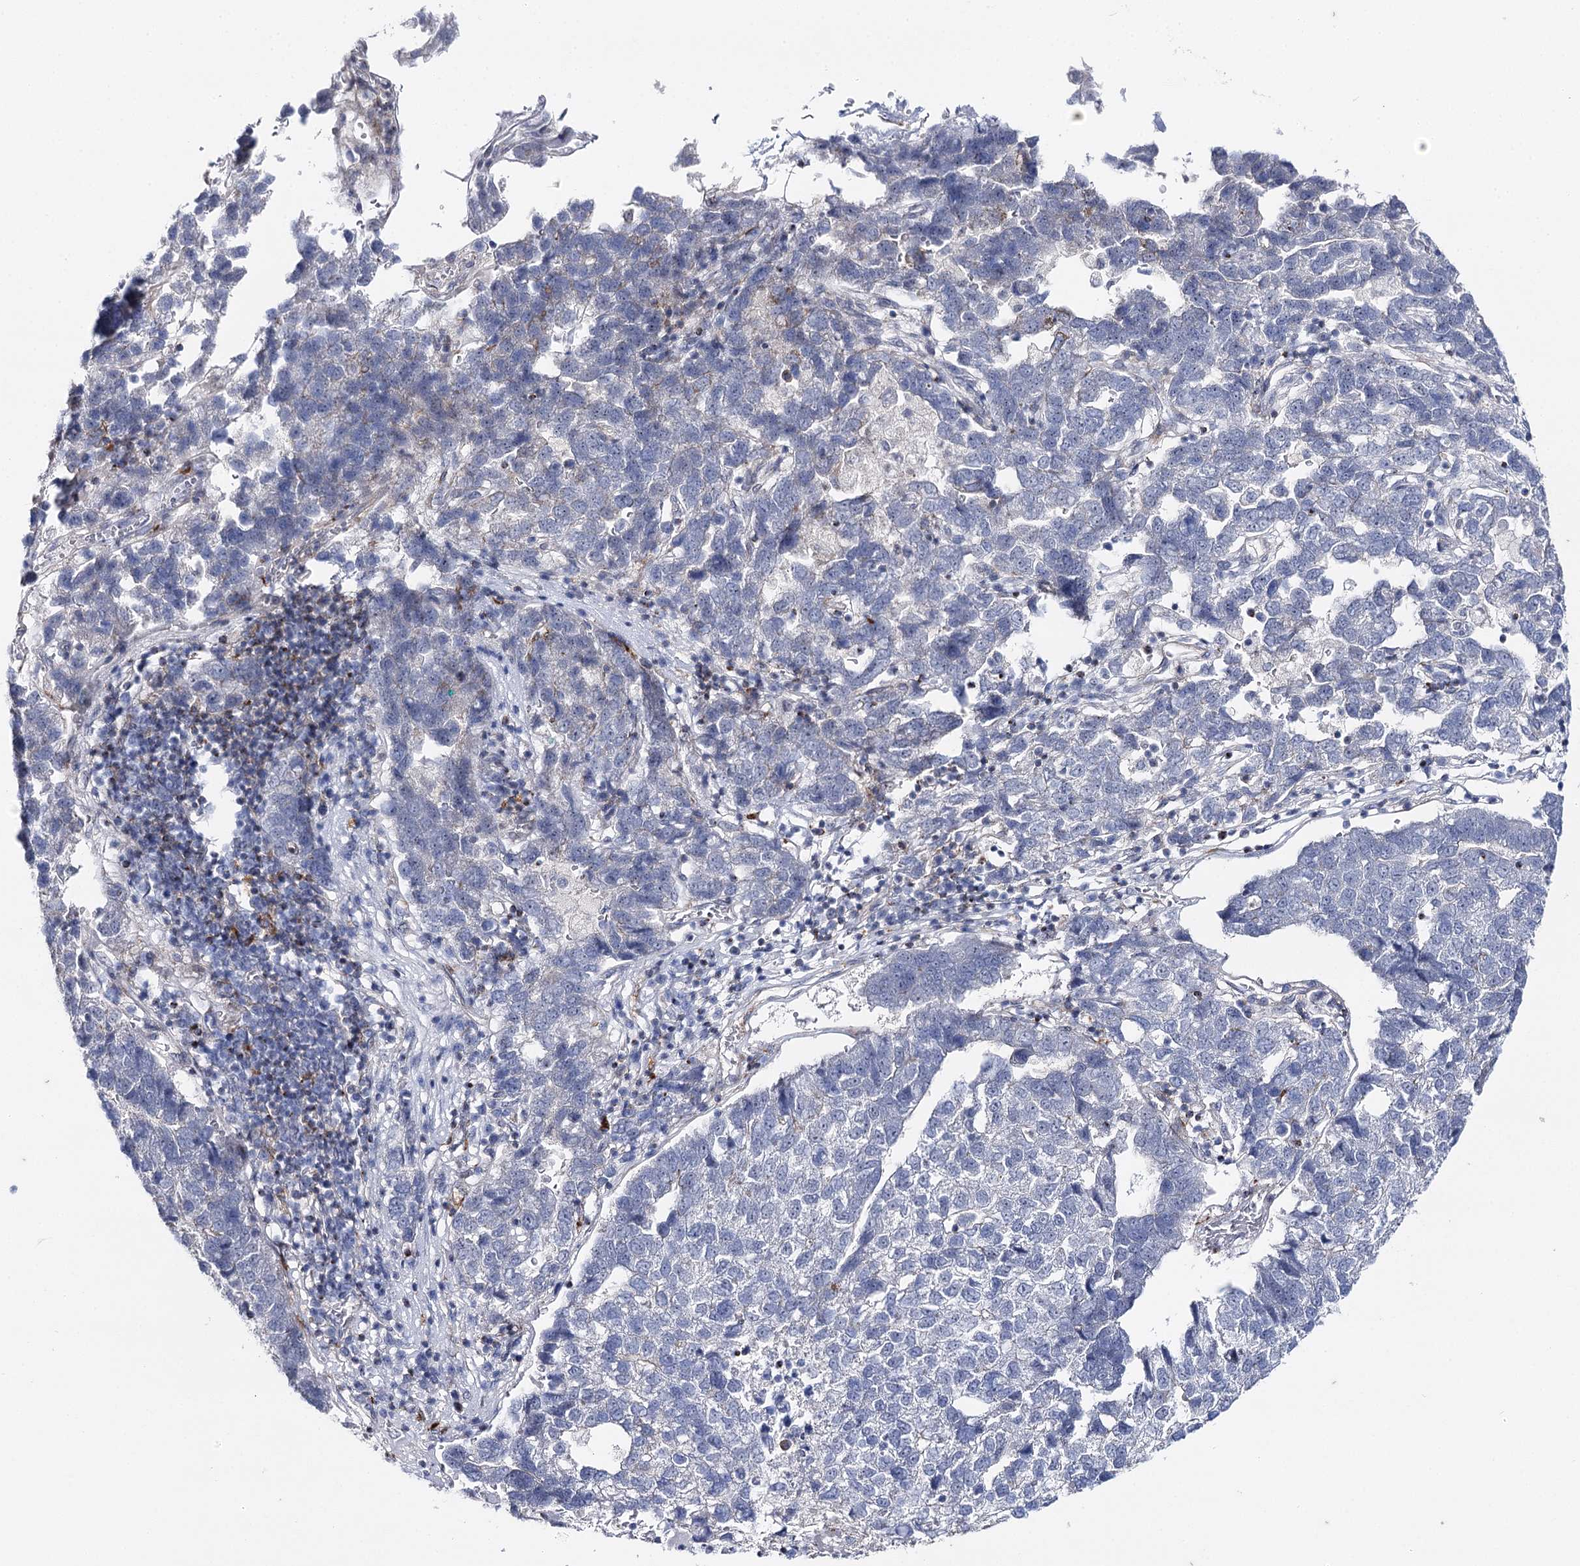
{"staining": {"intensity": "negative", "quantity": "none", "location": "none"}, "tissue": "pancreatic cancer", "cell_type": "Tumor cells", "image_type": "cancer", "snomed": [{"axis": "morphology", "description": "Adenocarcinoma, NOS"}, {"axis": "topography", "description": "Pancreas"}], "caption": "The micrograph exhibits no significant positivity in tumor cells of pancreatic cancer (adenocarcinoma).", "gene": "AGXT2", "patient": {"sex": "female", "age": 61}}